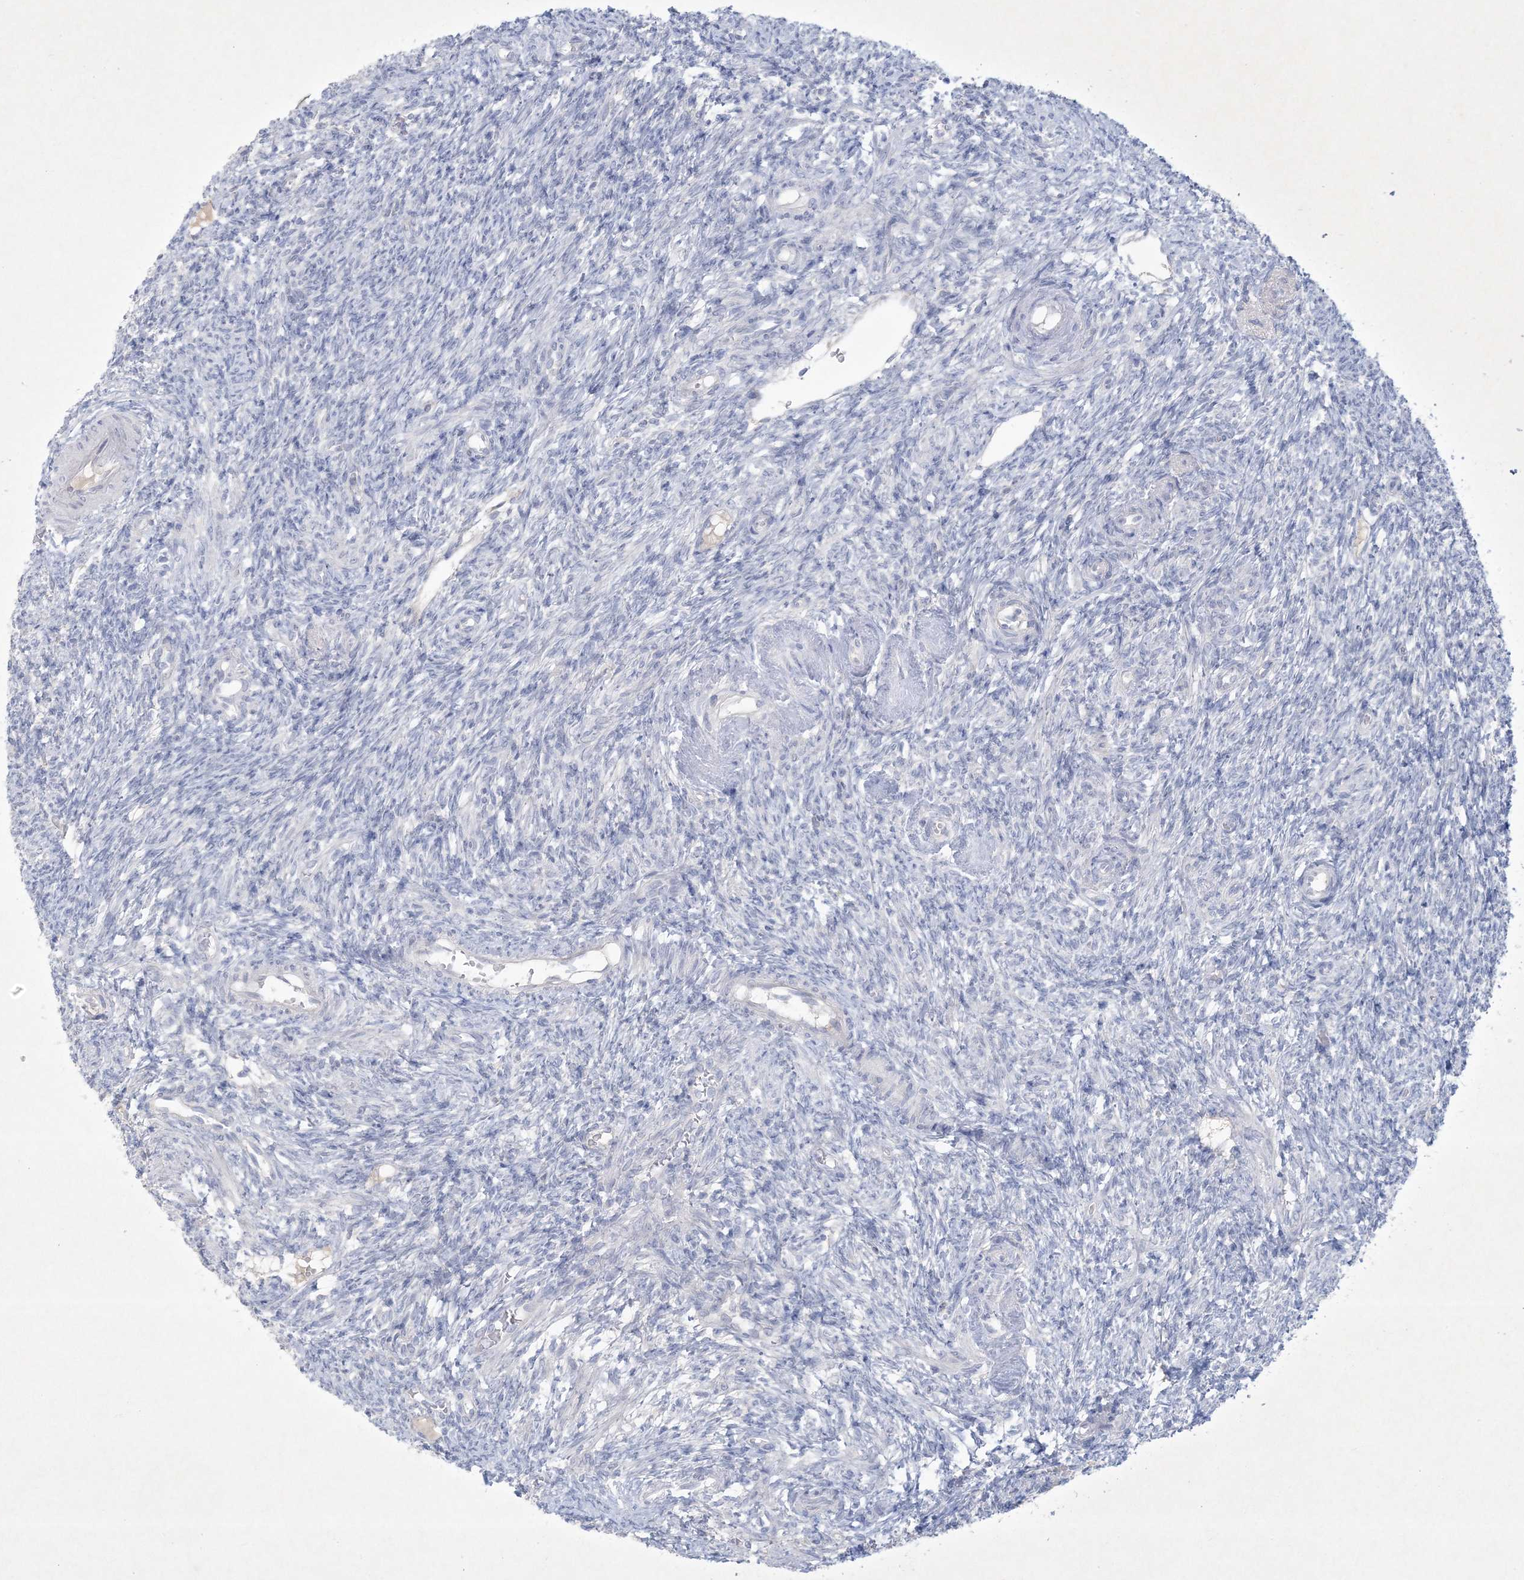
{"staining": {"intensity": "negative", "quantity": "none", "location": "none"}, "tissue": "ovary", "cell_type": "Follicle cells", "image_type": "normal", "snomed": [{"axis": "morphology", "description": "Normal tissue, NOS"}, {"axis": "topography", "description": "Ovary"}], "caption": "This is a micrograph of immunohistochemistry (IHC) staining of normal ovary, which shows no staining in follicle cells.", "gene": "CCDC24", "patient": {"sex": "female", "age": 27}}